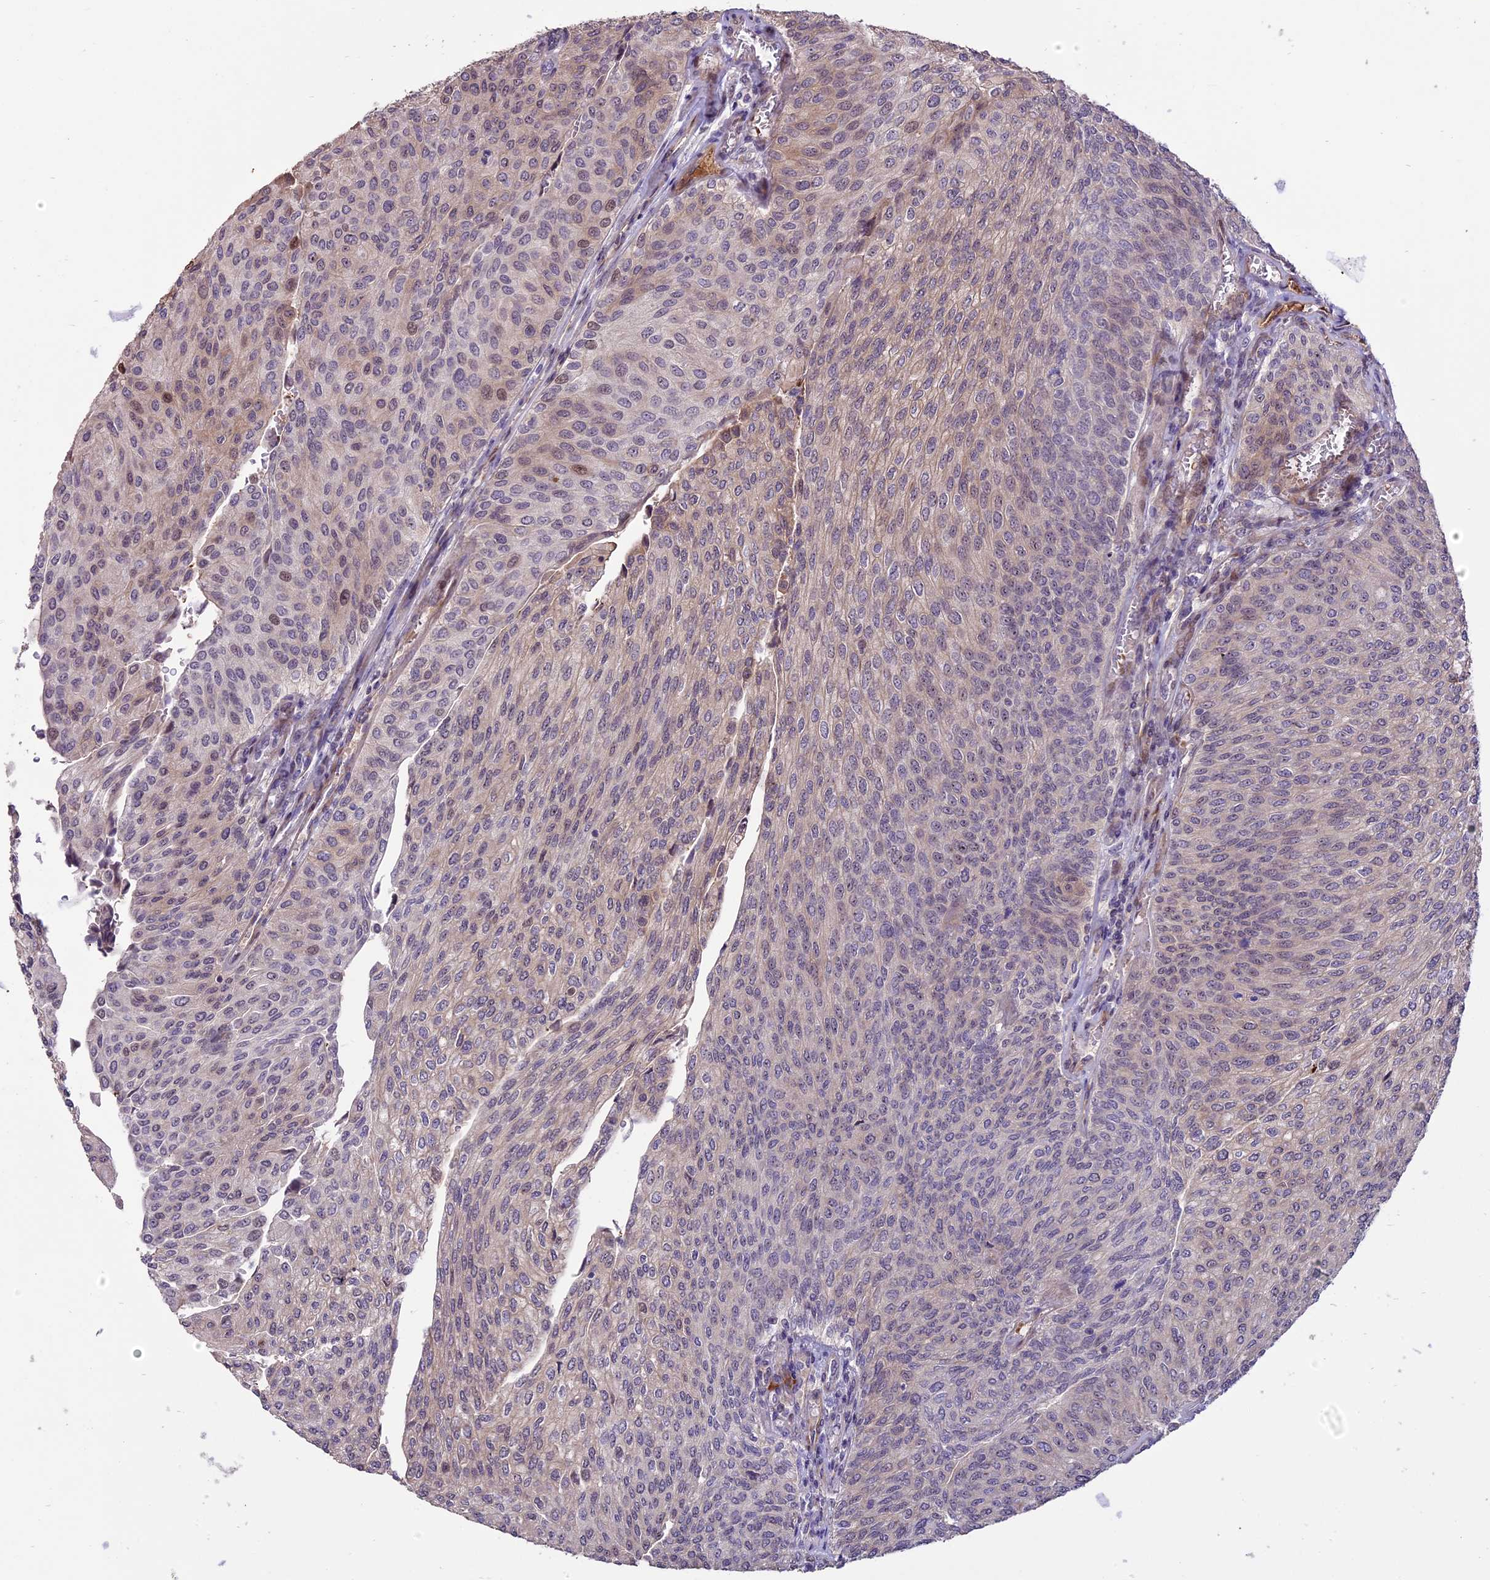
{"staining": {"intensity": "weak", "quantity": "25%-75%", "location": "cytoplasmic/membranous,nuclear"}, "tissue": "urothelial cancer", "cell_type": "Tumor cells", "image_type": "cancer", "snomed": [{"axis": "morphology", "description": "Urothelial carcinoma, High grade"}, {"axis": "topography", "description": "Urinary bladder"}], "caption": "Tumor cells exhibit low levels of weak cytoplasmic/membranous and nuclear staining in about 25%-75% of cells in human urothelial cancer.", "gene": "ENHO", "patient": {"sex": "female", "age": 79}}